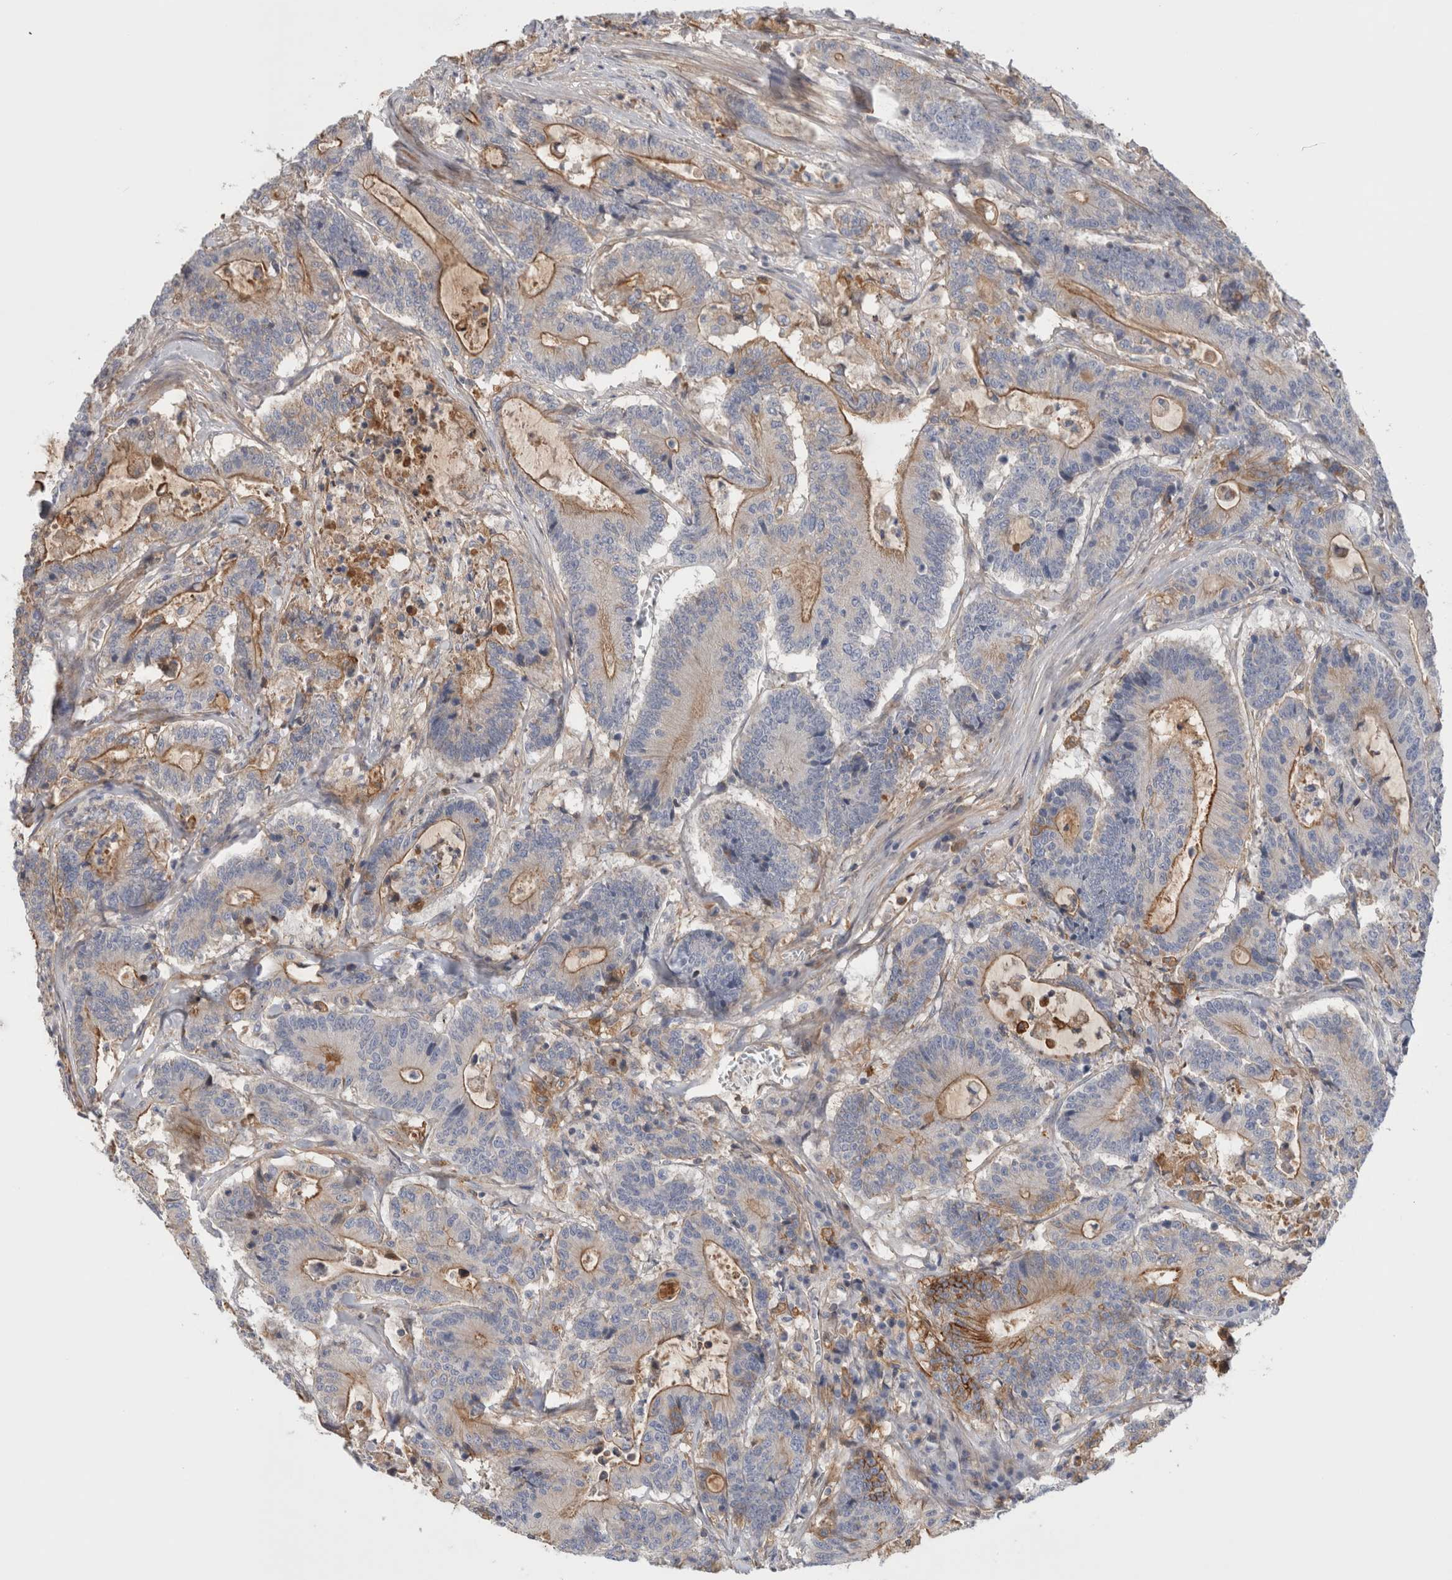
{"staining": {"intensity": "moderate", "quantity": "<25%", "location": "cytoplasmic/membranous"}, "tissue": "colorectal cancer", "cell_type": "Tumor cells", "image_type": "cancer", "snomed": [{"axis": "morphology", "description": "Adenocarcinoma, NOS"}, {"axis": "topography", "description": "Colon"}], "caption": "Colorectal adenocarcinoma tissue demonstrates moderate cytoplasmic/membranous positivity in approximately <25% of tumor cells, visualized by immunohistochemistry.", "gene": "CFI", "patient": {"sex": "female", "age": 84}}